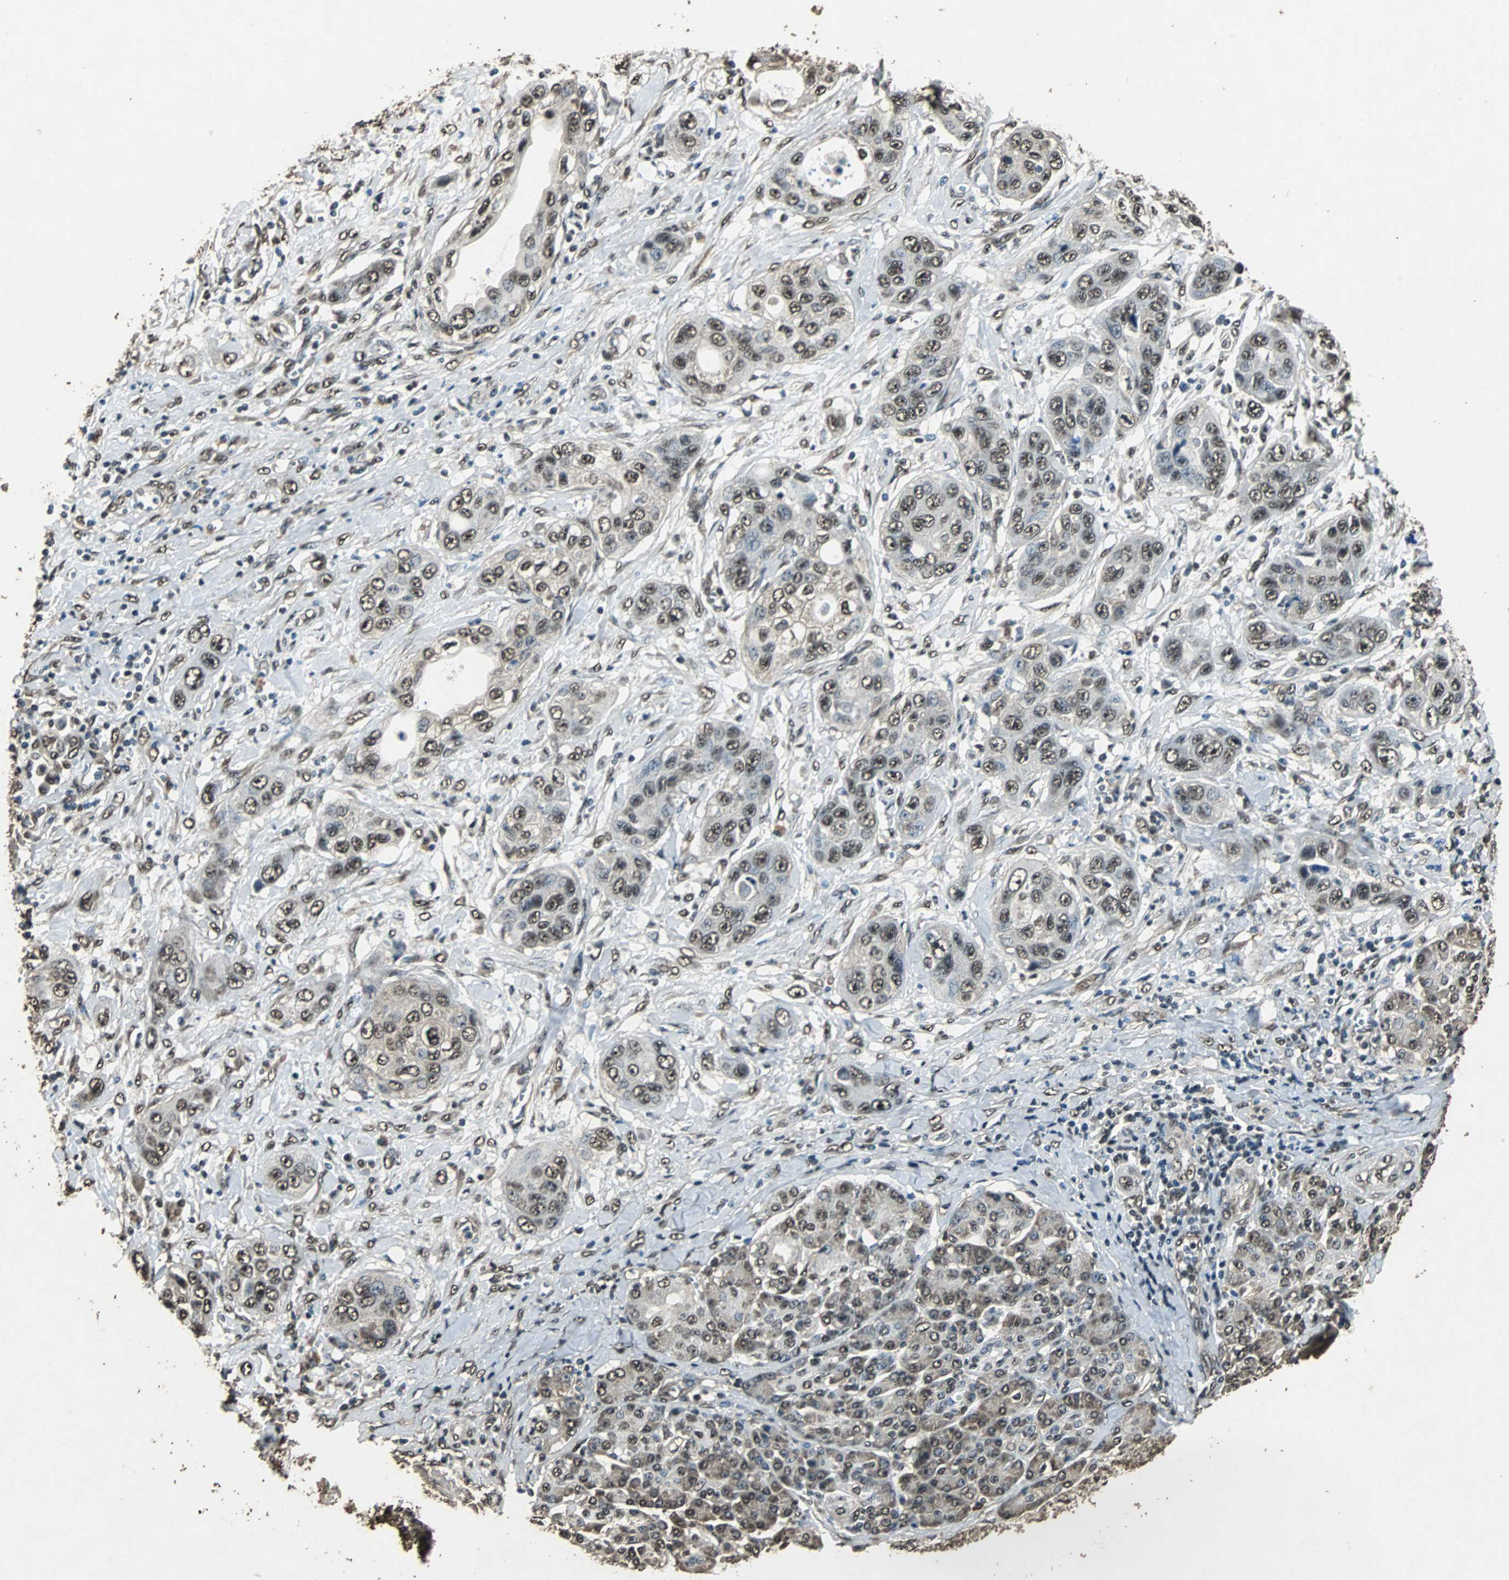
{"staining": {"intensity": "moderate", "quantity": ">75%", "location": "cytoplasmic/membranous,nuclear"}, "tissue": "pancreatic cancer", "cell_type": "Tumor cells", "image_type": "cancer", "snomed": [{"axis": "morphology", "description": "Adenocarcinoma, NOS"}, {"axis": "topography", "description": "Pancreas"}], "caption": "Protein expression analysis of pancreatic cancer (adenocarcinoma) displays moderate cytoplasmic/membranous and nuclear expression in approximately >75% of tumor cells.", "gene": "PPP1R13B", "patient": {"sex": "female", "age": 70}}